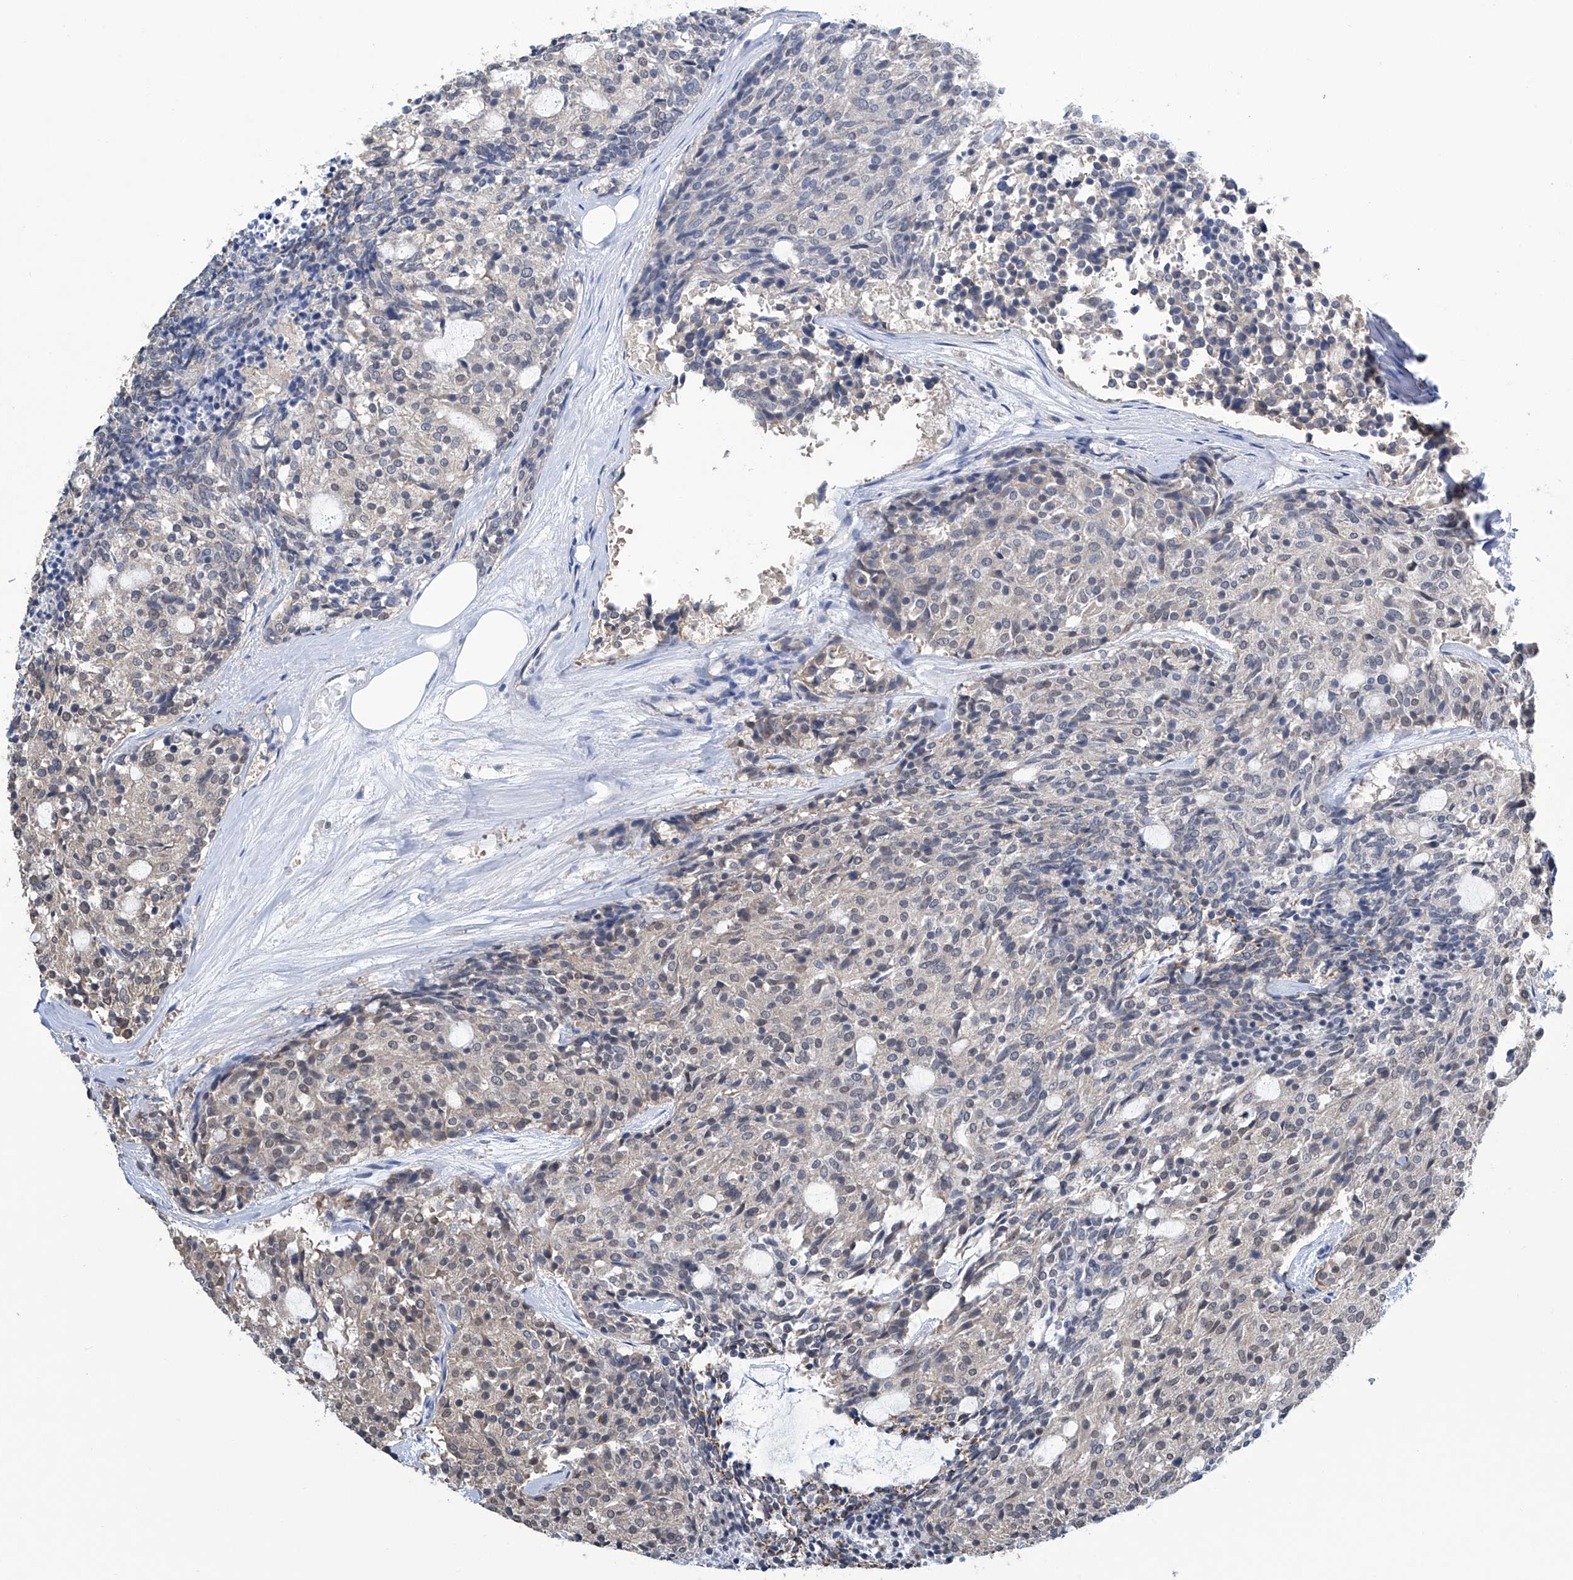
{"staining": {"intensity": "weak", "quantity": "<25%", "location": "nuclear"}, "tissue": "carcinoid", "cell_type": "Tumor cells", "image_type": "cancer", "snomed": [{"axis": "morphology", "description": "Carcinoid, malignant, NOS"}, {"axis": "topography", "description": "Pancreas"}], "caption": "There is no significant staining in tumor cells of carcinoid.", "gene": "SREBF2", "patient": {"sex": "female", "age": 54}}